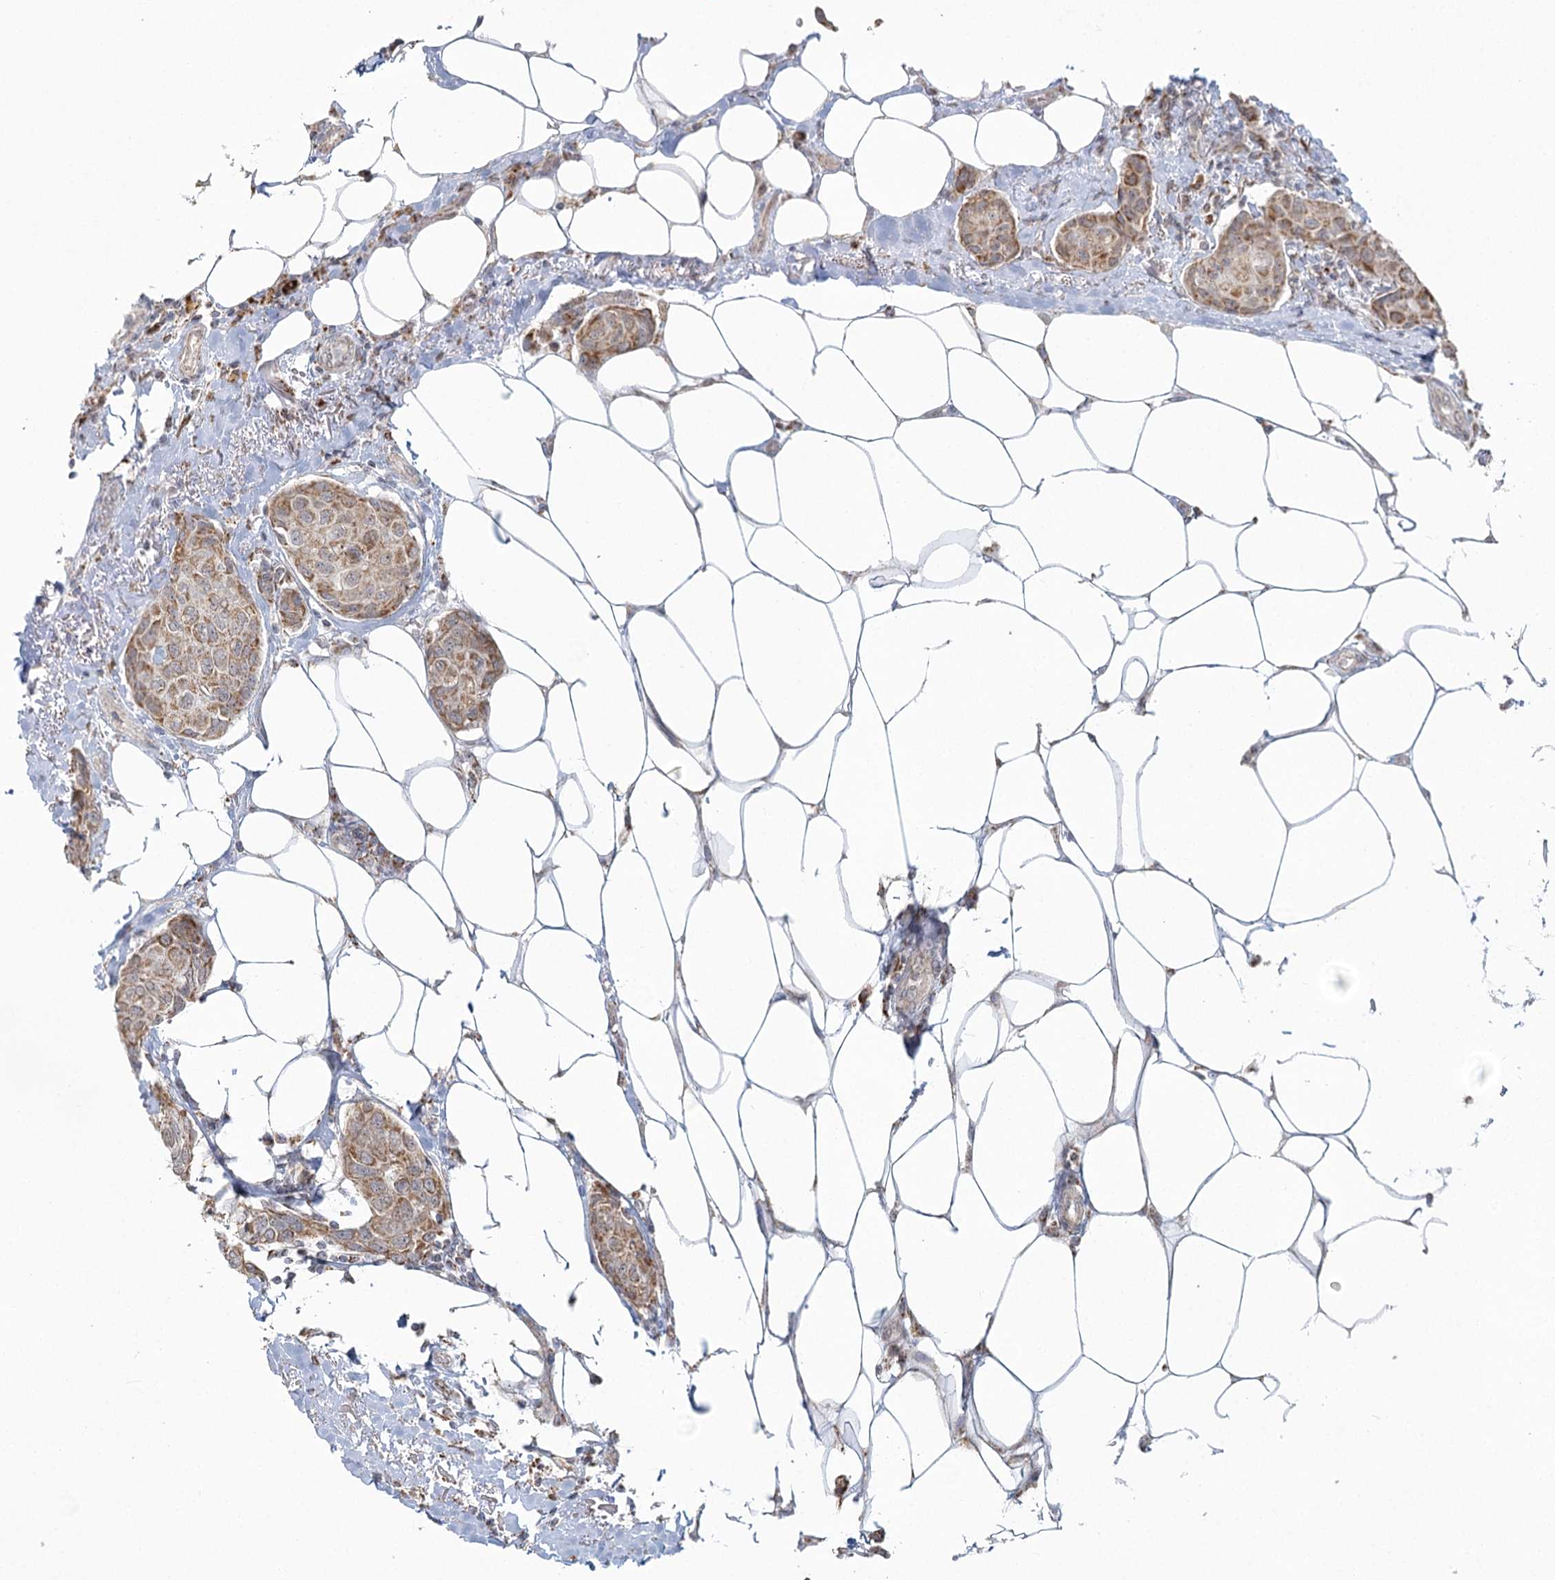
{"staining": {"intensity": "moderate", "quantity": "25%-75%", "location": "cytoplasmic/membranous"}, "tissue": "breast cancer", "cell_type": "Tumor cells", "image_type": "cancer", "snomed": [{"axis": "morphology", "description": "Duct carcinoma"}, {"axis": "topography", "description": "Breast"}], "caption": "IHC histopathology image of breast infiltrating ductal carcinoma stained for a protein (brown), which shows medium levels of moderate cytoplasmic/membranous positivity in about 25%-75% of tumor cells.", "gene": "LACTB", "patient": {"sex": "female", "age": 80}}